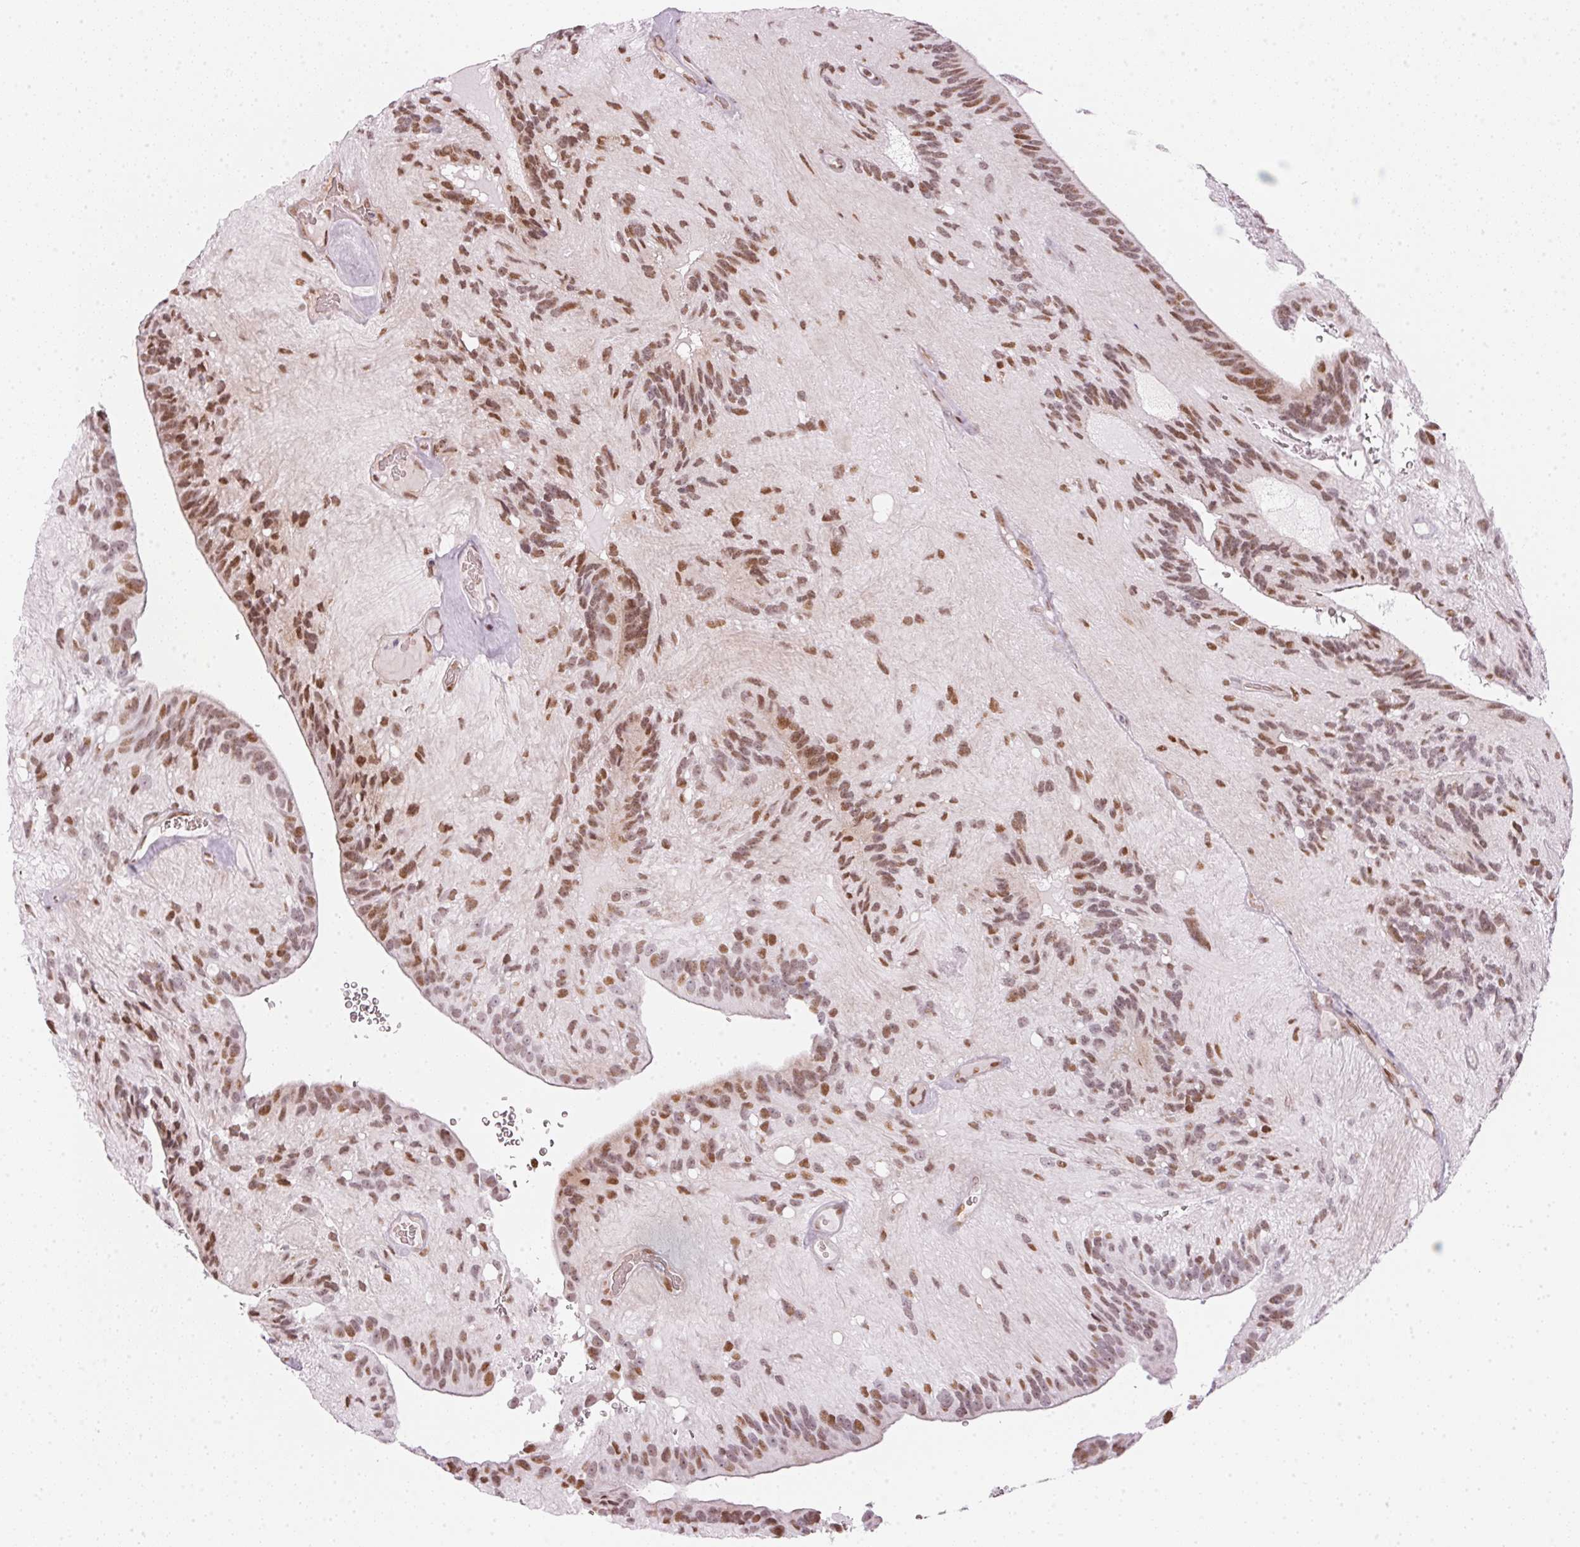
{"staining": {"intensity": "moderate", "quantity": ">75%", "location": "nuclear"}, "tissue": "glioma", "cell_type": "Tumor cells", "image_type": "cancer", "snomed": [{"axis": "morphology", "description": "Glioma, malignant, Low grade"}, {"axis": "topography", "description": "Brain"}], "caption": "Tumor cells reveal medium levels of moderate nuclear expression in about >75% of cells in human glioma.", "gene": "KAT6A", "patient": {"sex": "male", "age": 31}}